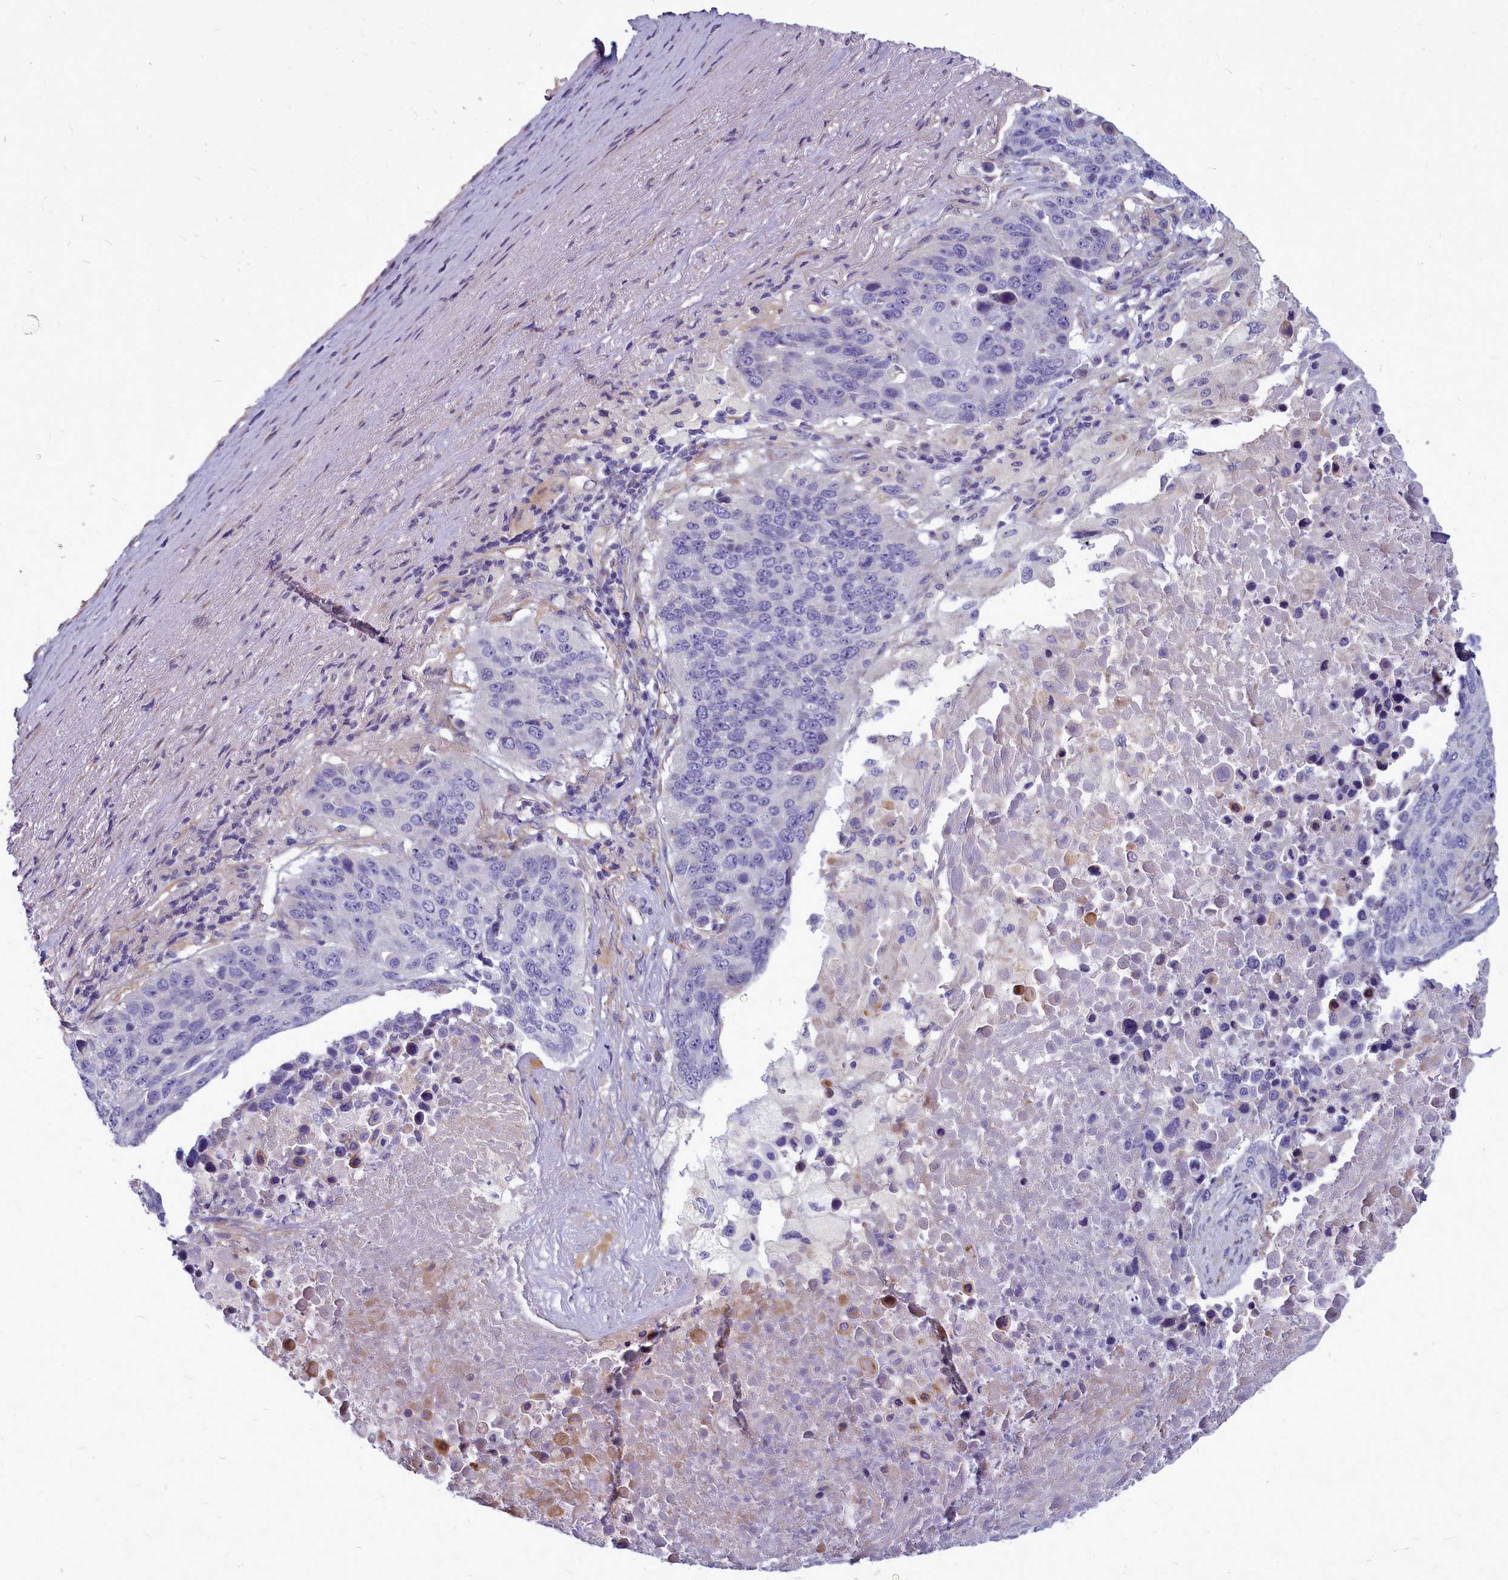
{"staining": {"intensity": "negative", "quantity": "none", "location": "none"}, "tissue": "lung cancer", "cell_type": "Tumor cells", "image_type": "cancer", "snomed": [{"axis": "morphology", "description": "Normal tissue, NOS"}, {"axis": "morphology", "description": "Squamous cell carcinoma, NOS"}, {"axis": "topography", "description": "Lymph node"}, {"axis": "topography", "description": "Lung"}], "caption": "A histopathology image of lung squamous cell carcinoma stained for a protein shows no brown staining in tumor cells.", "gene": "SMPD4", "patient": {"sex": "male", "age": 66}}